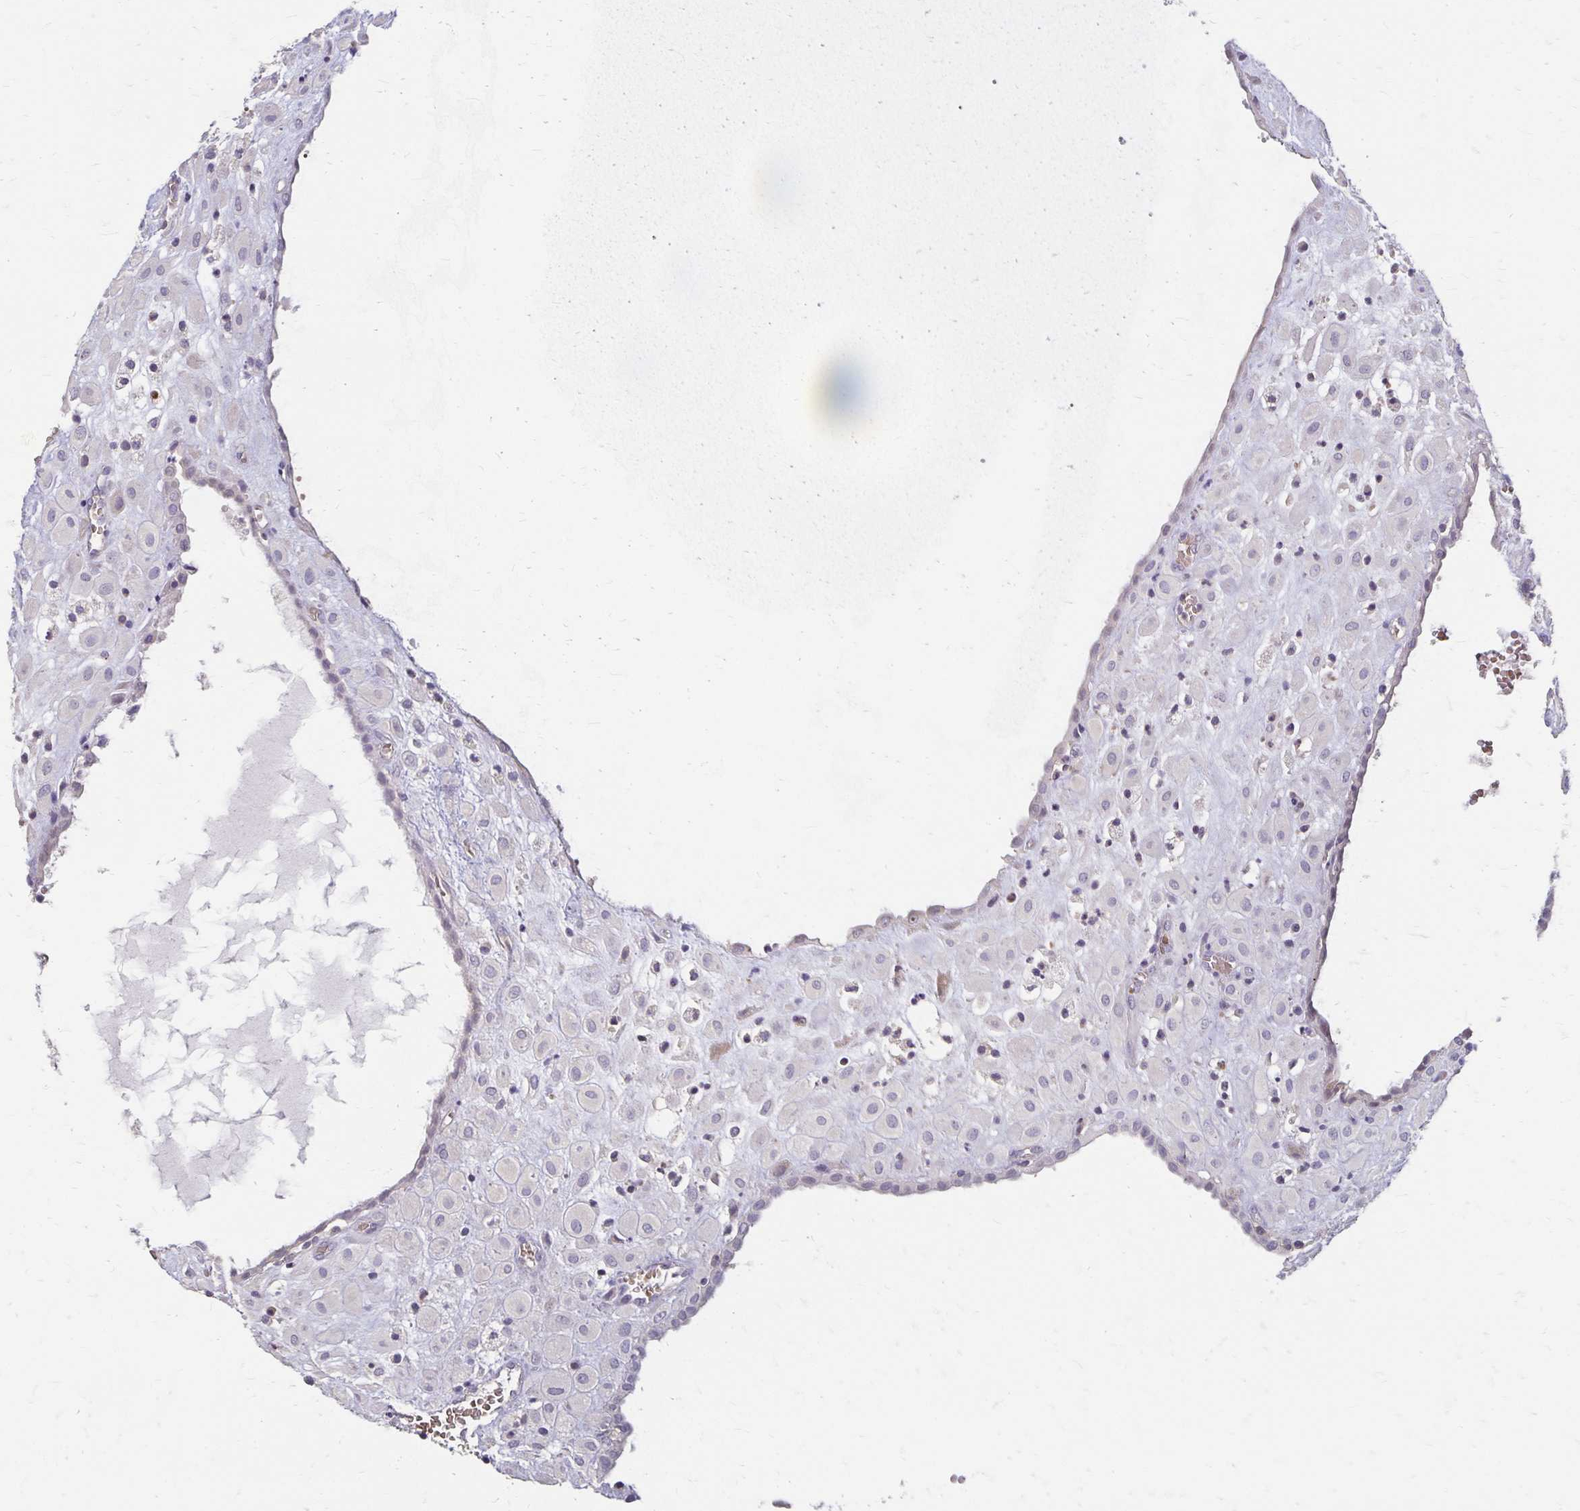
{"staining": {"intensity": "negative", "quantity": "none", "location": "none"}, "tissue": "placenta", "cell_type": "Decidual cells", "image_type": "normal", "snomed": [{"axis": "morphology", "description": "Normal tissue, NOS"}, {"axis": "topography", "description": "Placenta"}], "caption": "IHC image of benign placenta: placenta stained with DAB displays no significant protein expression in decidual cells.", "gene": "CST6", "patient": {"sex": "female", "age": 24}}